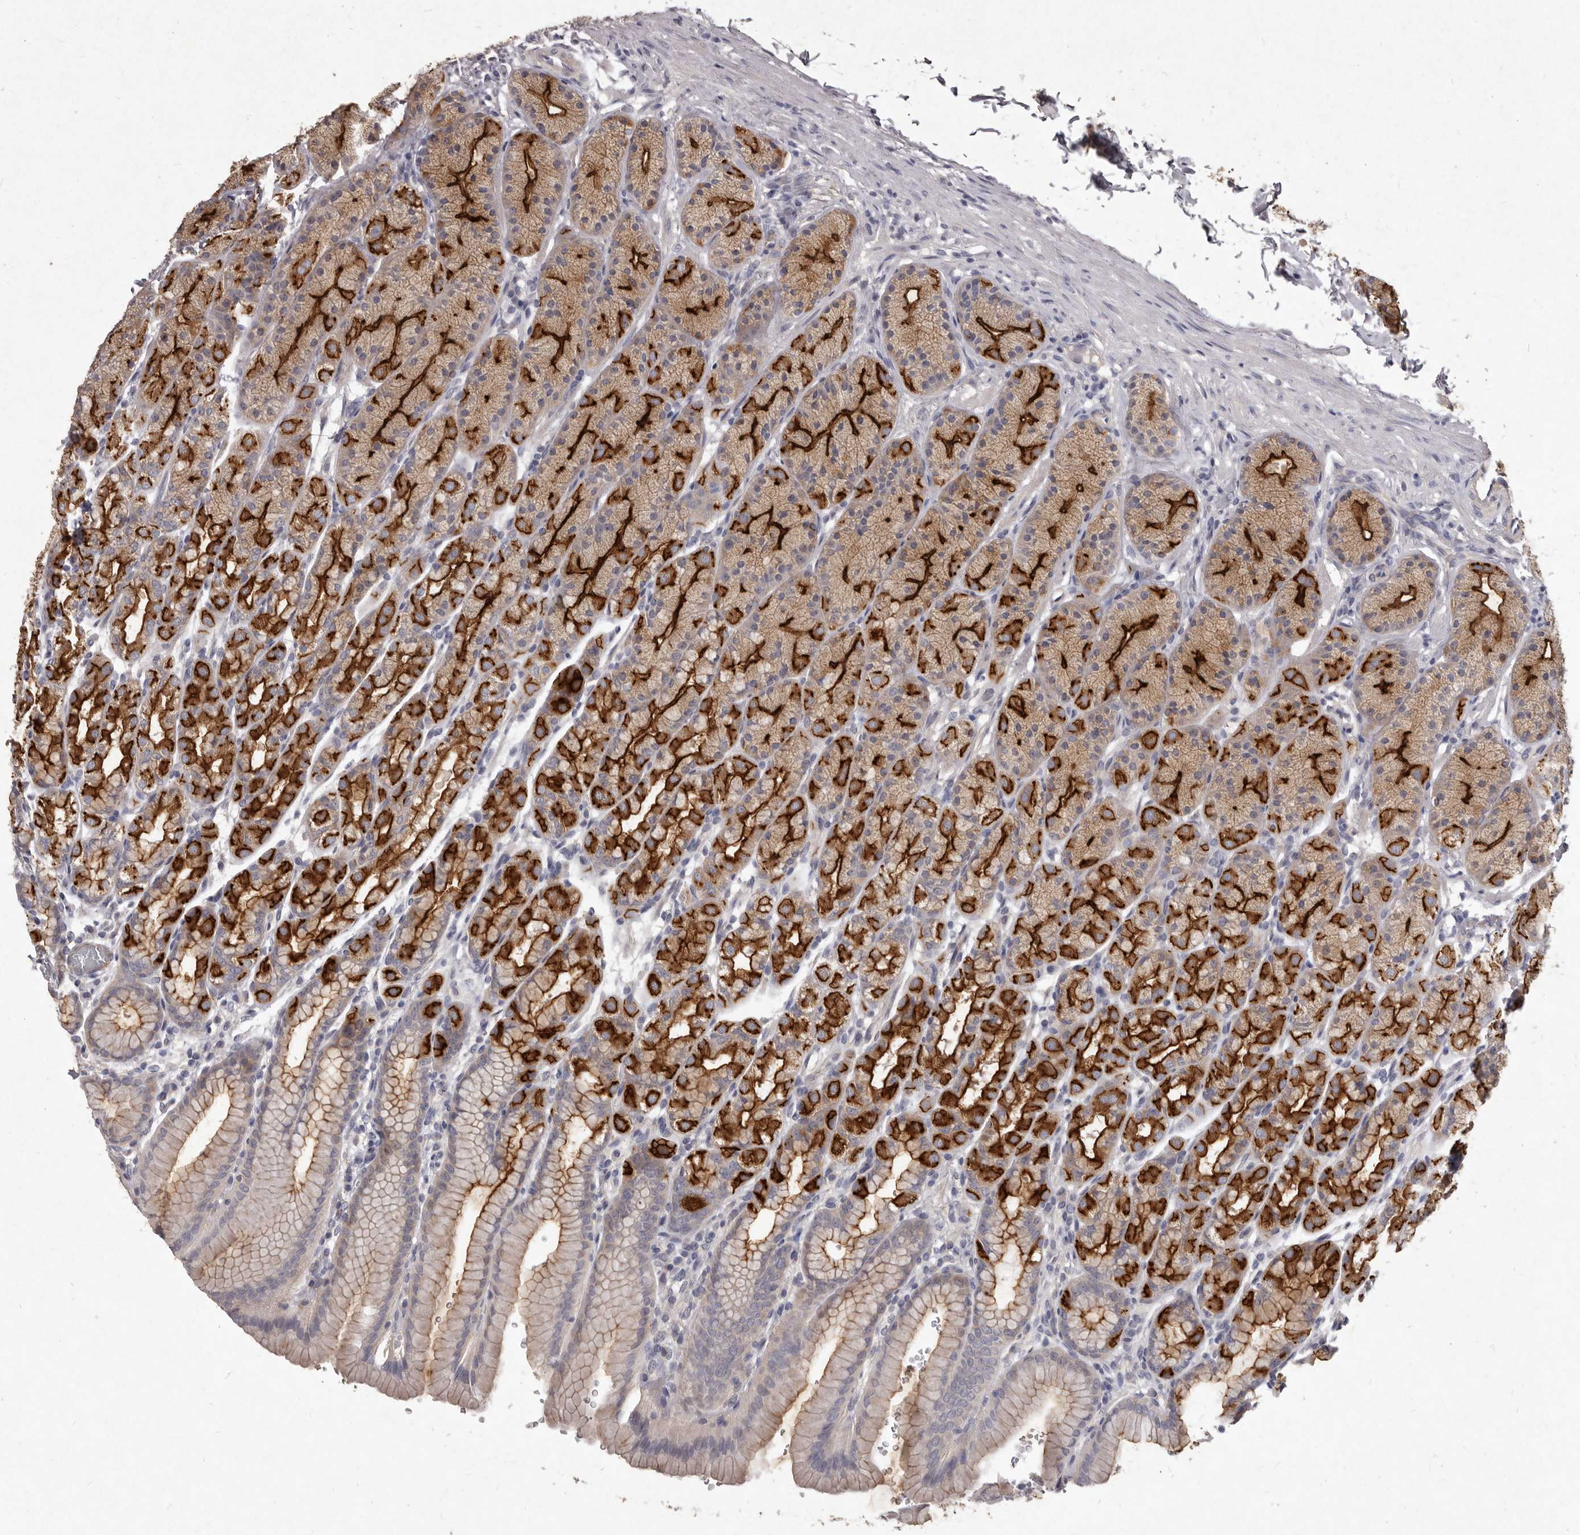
{"staining": {"intensity": "strong", "quantity": "25%-75%", "location": "cytoplasmic/membranous"}, "tissue": "stomach", "cell_type": "Glandular cells", "image_type": "normal", "snomed": [{"axis": "morphology", "description": "Normal tissue, NOS"}, {"axis": "topography", "description": "Stomach"}], "caption": "This is an image of IHC staining of benign stomach, which shows strong staining in the cytoplasmic/membranous of glandular cells.", "gene": "GPRC5C", "patient": {"sex": "male", "age": 42}}